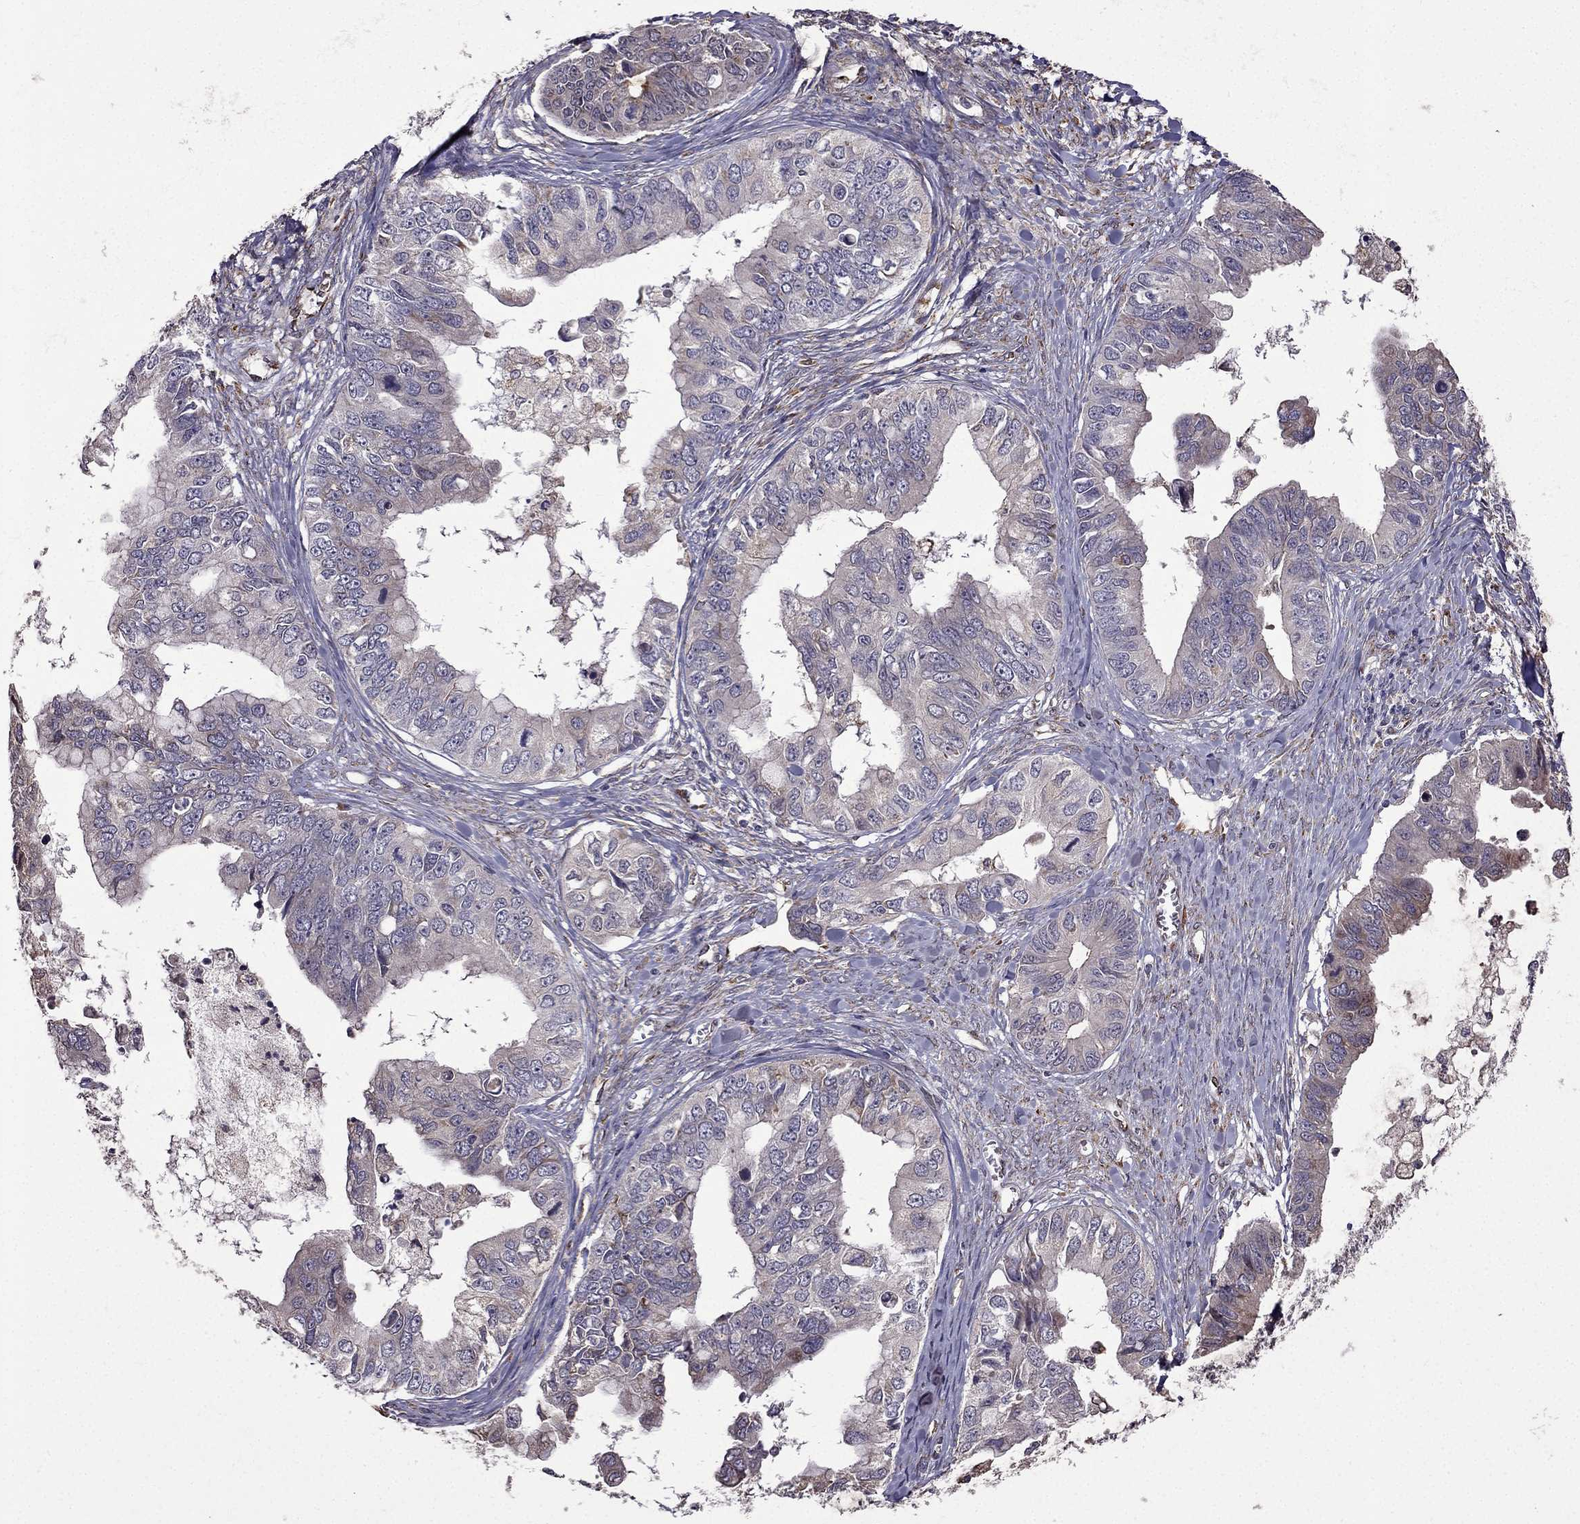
{"staining": {"intensity": "weak", "quantity": "<25%", "location": "cytoplasmic/membranous"}, "tissue": "ovarian cancer", "cell_type": "Tumor cells", "image_type": "cancer", "snomed": [{"axis": "morphology", "description": "Cystadenocarcinoma, mucinous, NOS"}, {"axis": "topography", "description": "Ovary"}], "caption": "The image displays no staining of tumor cells in ovarian mucinous cystadenocarcinoma. The staining is performed using DAB (3,3'-diaminobenzidine) brown chromogen with nuclei counter-stained in using hematoxylin.", "gene": "IKBIP", "patient": {"sex": "female", "age": 76}}